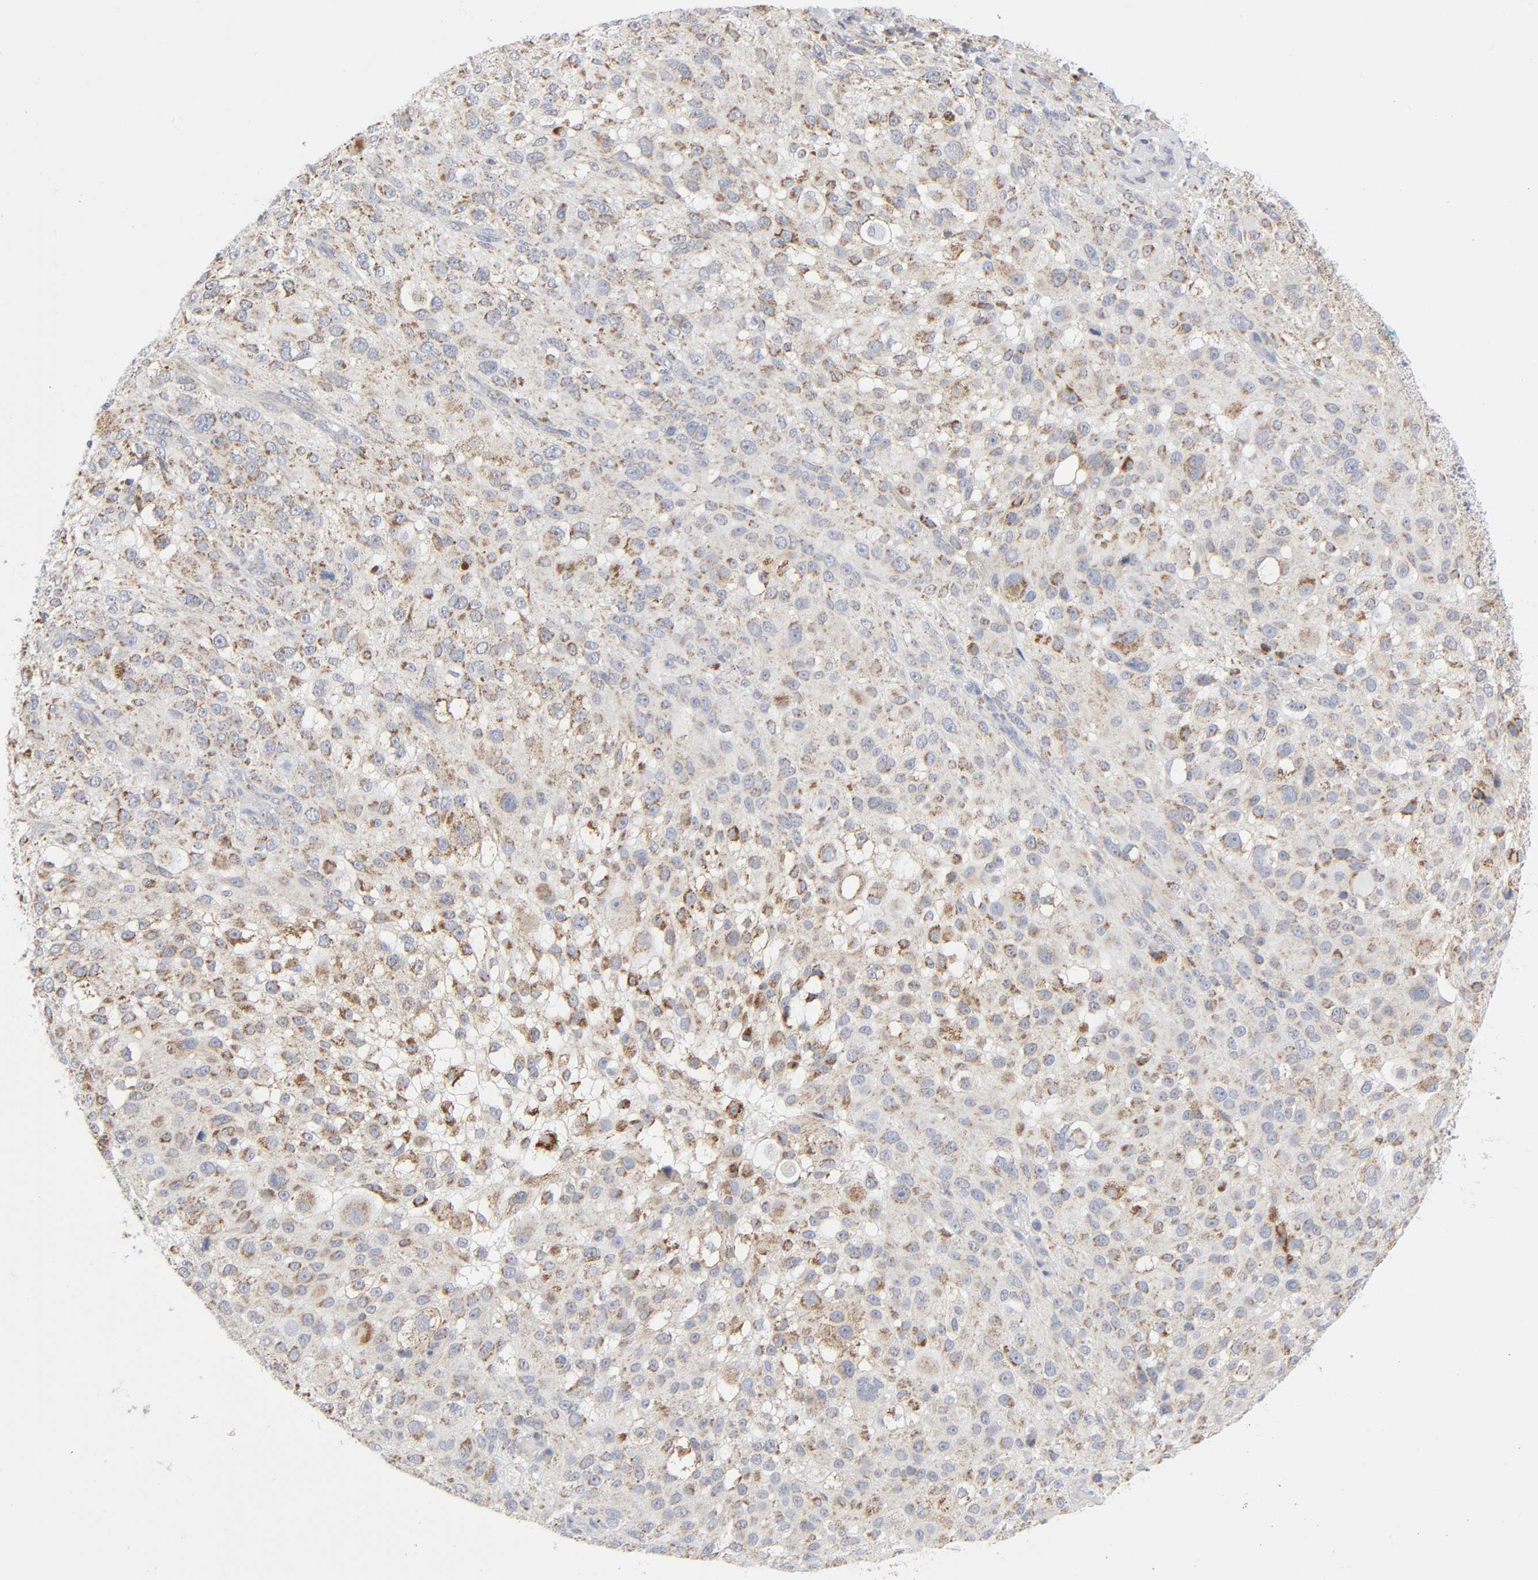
{"staining": {"intensity": "moderate", "quantity": ">75%", "location": "cytoplasmic/membranous"}, "tissue": "melanoma", "cell_type": "Tumor cells", "image_type": "cancer", "snomed": [{"axis": "morphology", "description": "Necrosis, NOS"}, {"axis": "morphology", "description": "Malignant melanoma, NOS"}, {"axis": "topography", "description": "Skin"}], "caption": "Human malignant melanoma stained with a protein marker reveals moderate staining in tumor cells.", "gene": "SYT16", "patient": {"sex": "female", "age": 87}}